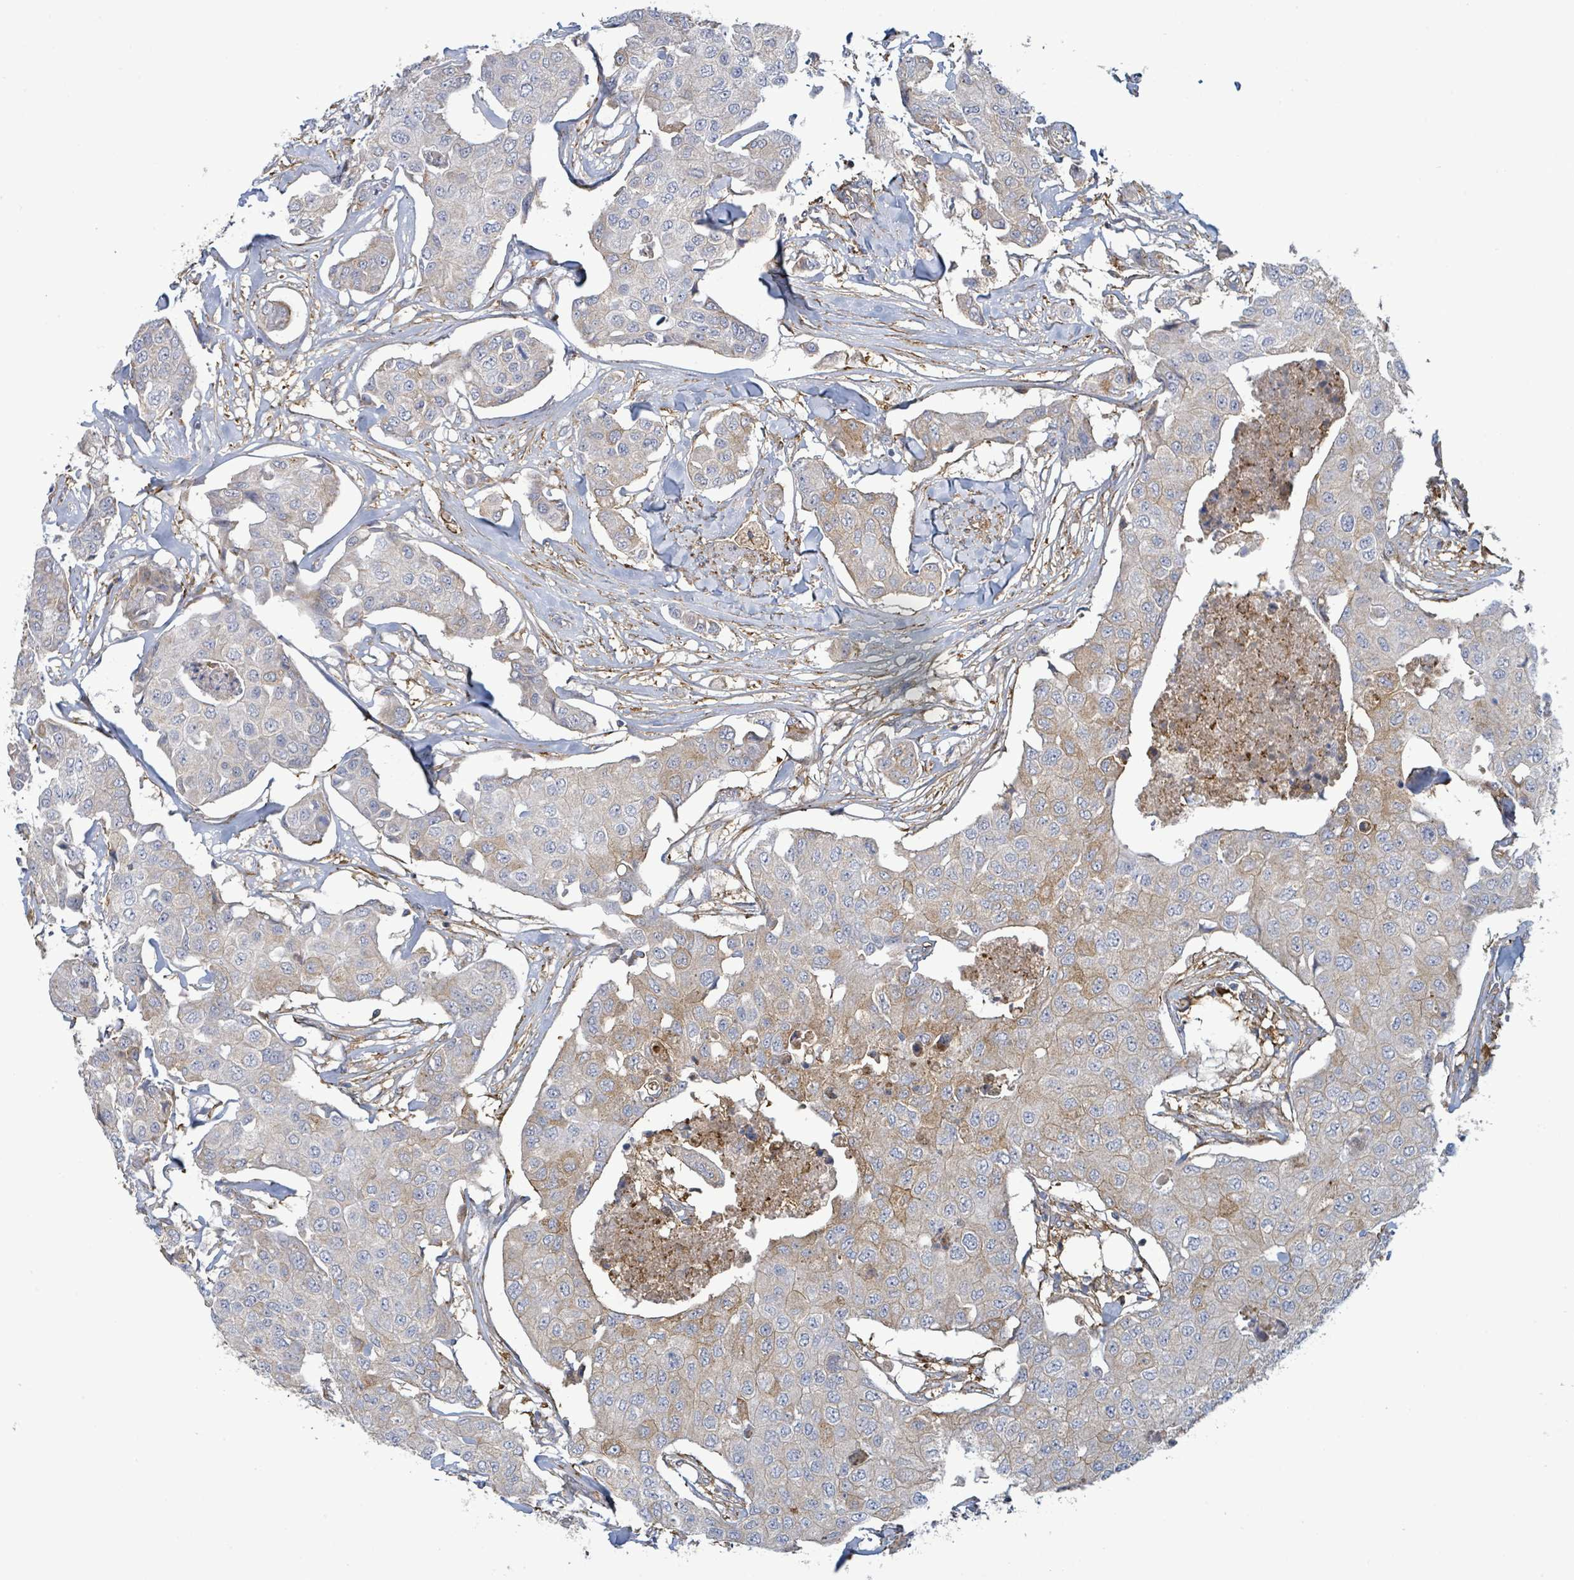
{"staining": {"intensity": "weak", "quantity": "25%-75%", "location": "cytoplasmic/membranous"}, "tissue": "breast cancer", "cell_type": "Tumor cells", "image_type": "cancer", "snomed": [{"axis": "morphology", "description": "Duct carcinoma"}, {"axis": "topography", "description": "Breast"}, {"axis": "topography", "description": "Lymph node"}], "caption": "Protein analysis of intraductal carcinoma (breast) tissue shows weak cytoplasmic/membranous positivity in approximately 25%-75% of tumor cells.", "gene": "EGFL7", "patient": {"sex": "female", "age": 80}}